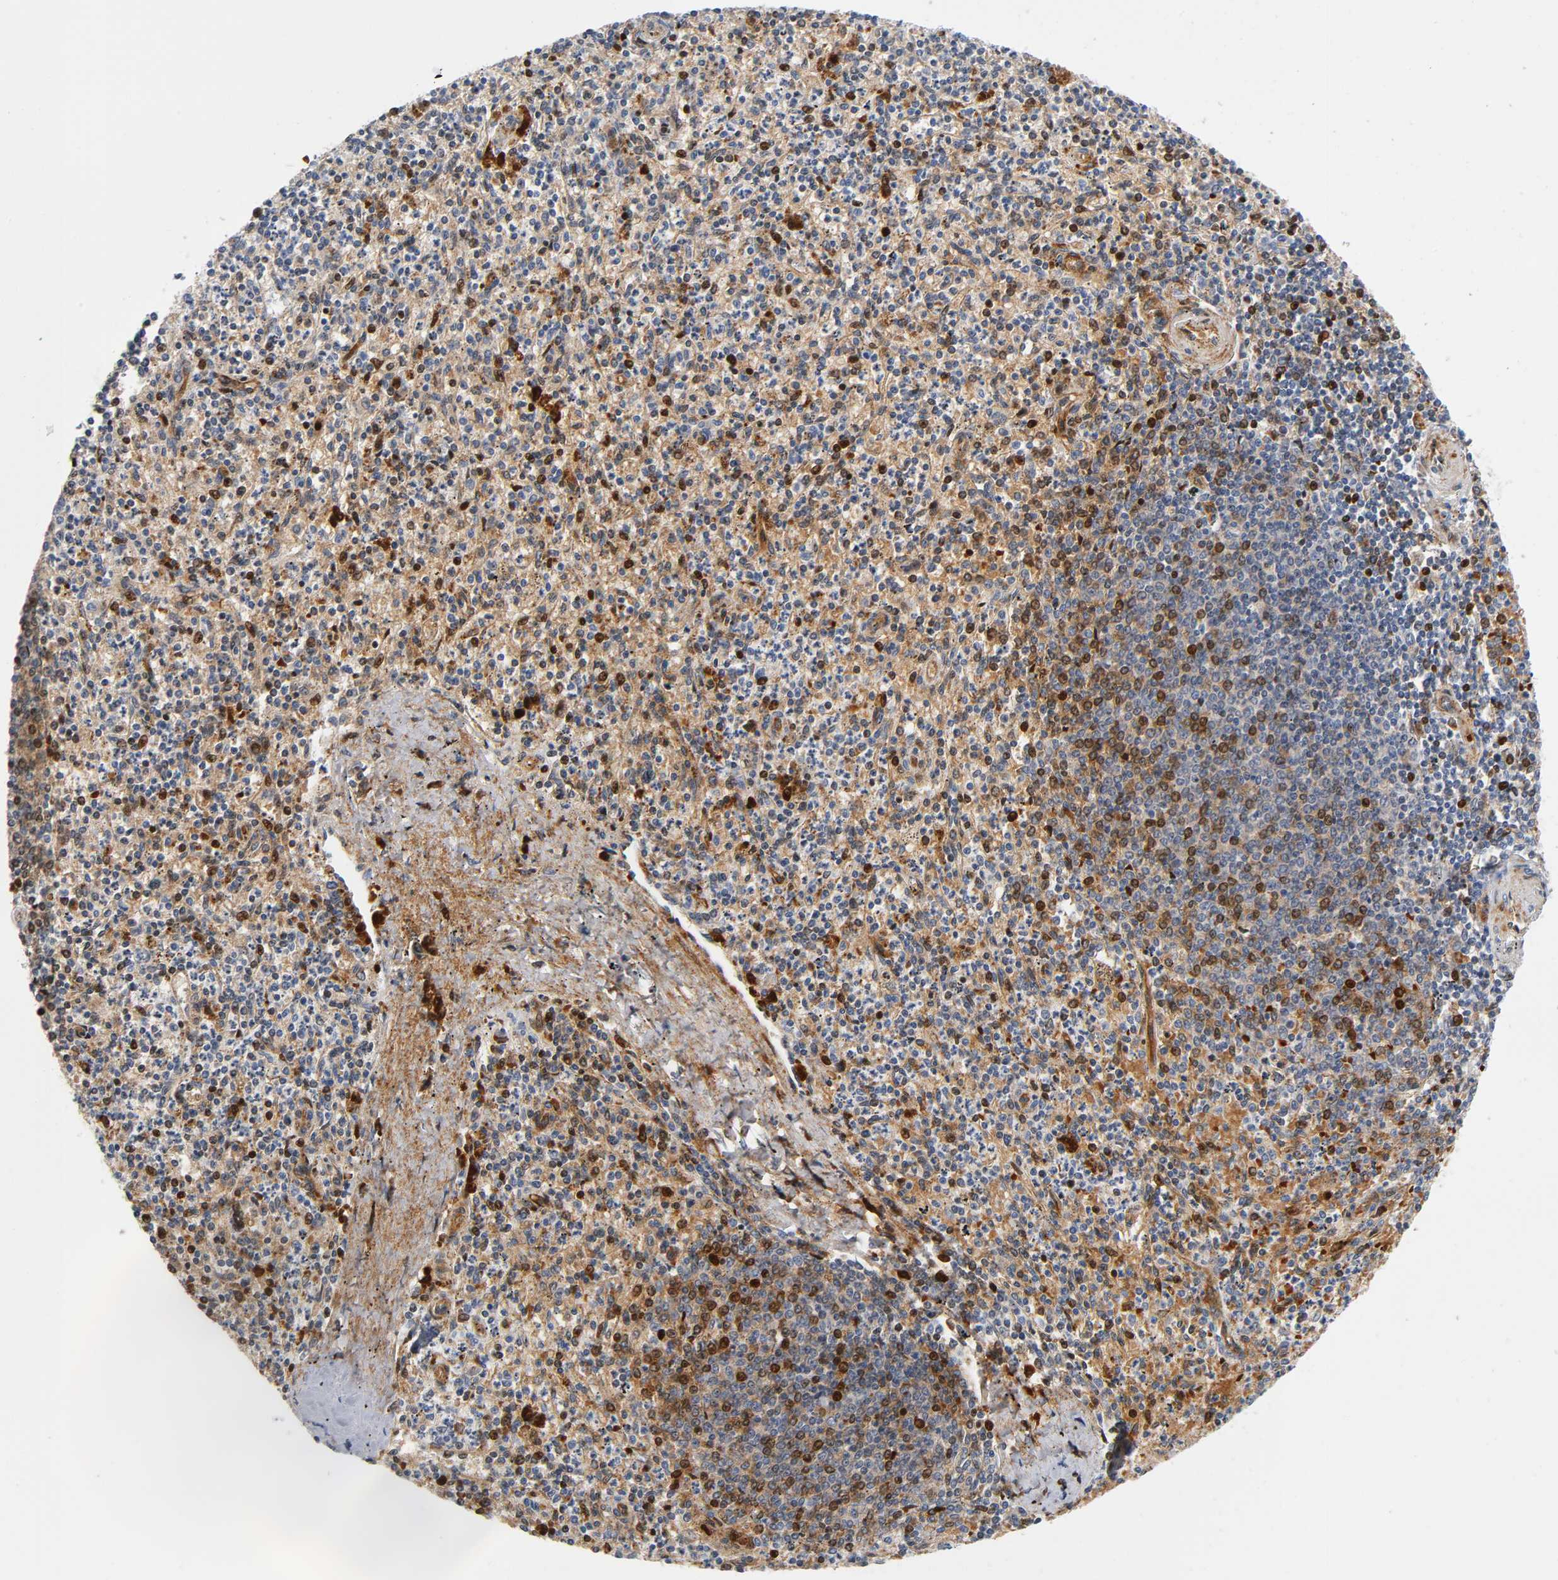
{"staining": {"intensity": "moderate", "quantity": ">75%", "location": "cytoplasmic/membranous"}, "tissue": "spleen", "cell_type": "Cells in red pulp", "image_type": "normal", "snomed": [{"axis": "morphology", "description": "Normal tissue, NOS"}, {"axis": "topography", "description": "Spleen"}], "caption": "Immunohistochemical staining of unremarkable spleen displays moderate cytoplasmic/membranous protein staining in approximately >75% of cells in red pulp.", "gene": "CD2AP", "patient": {"sex": "male", "age": 72}}